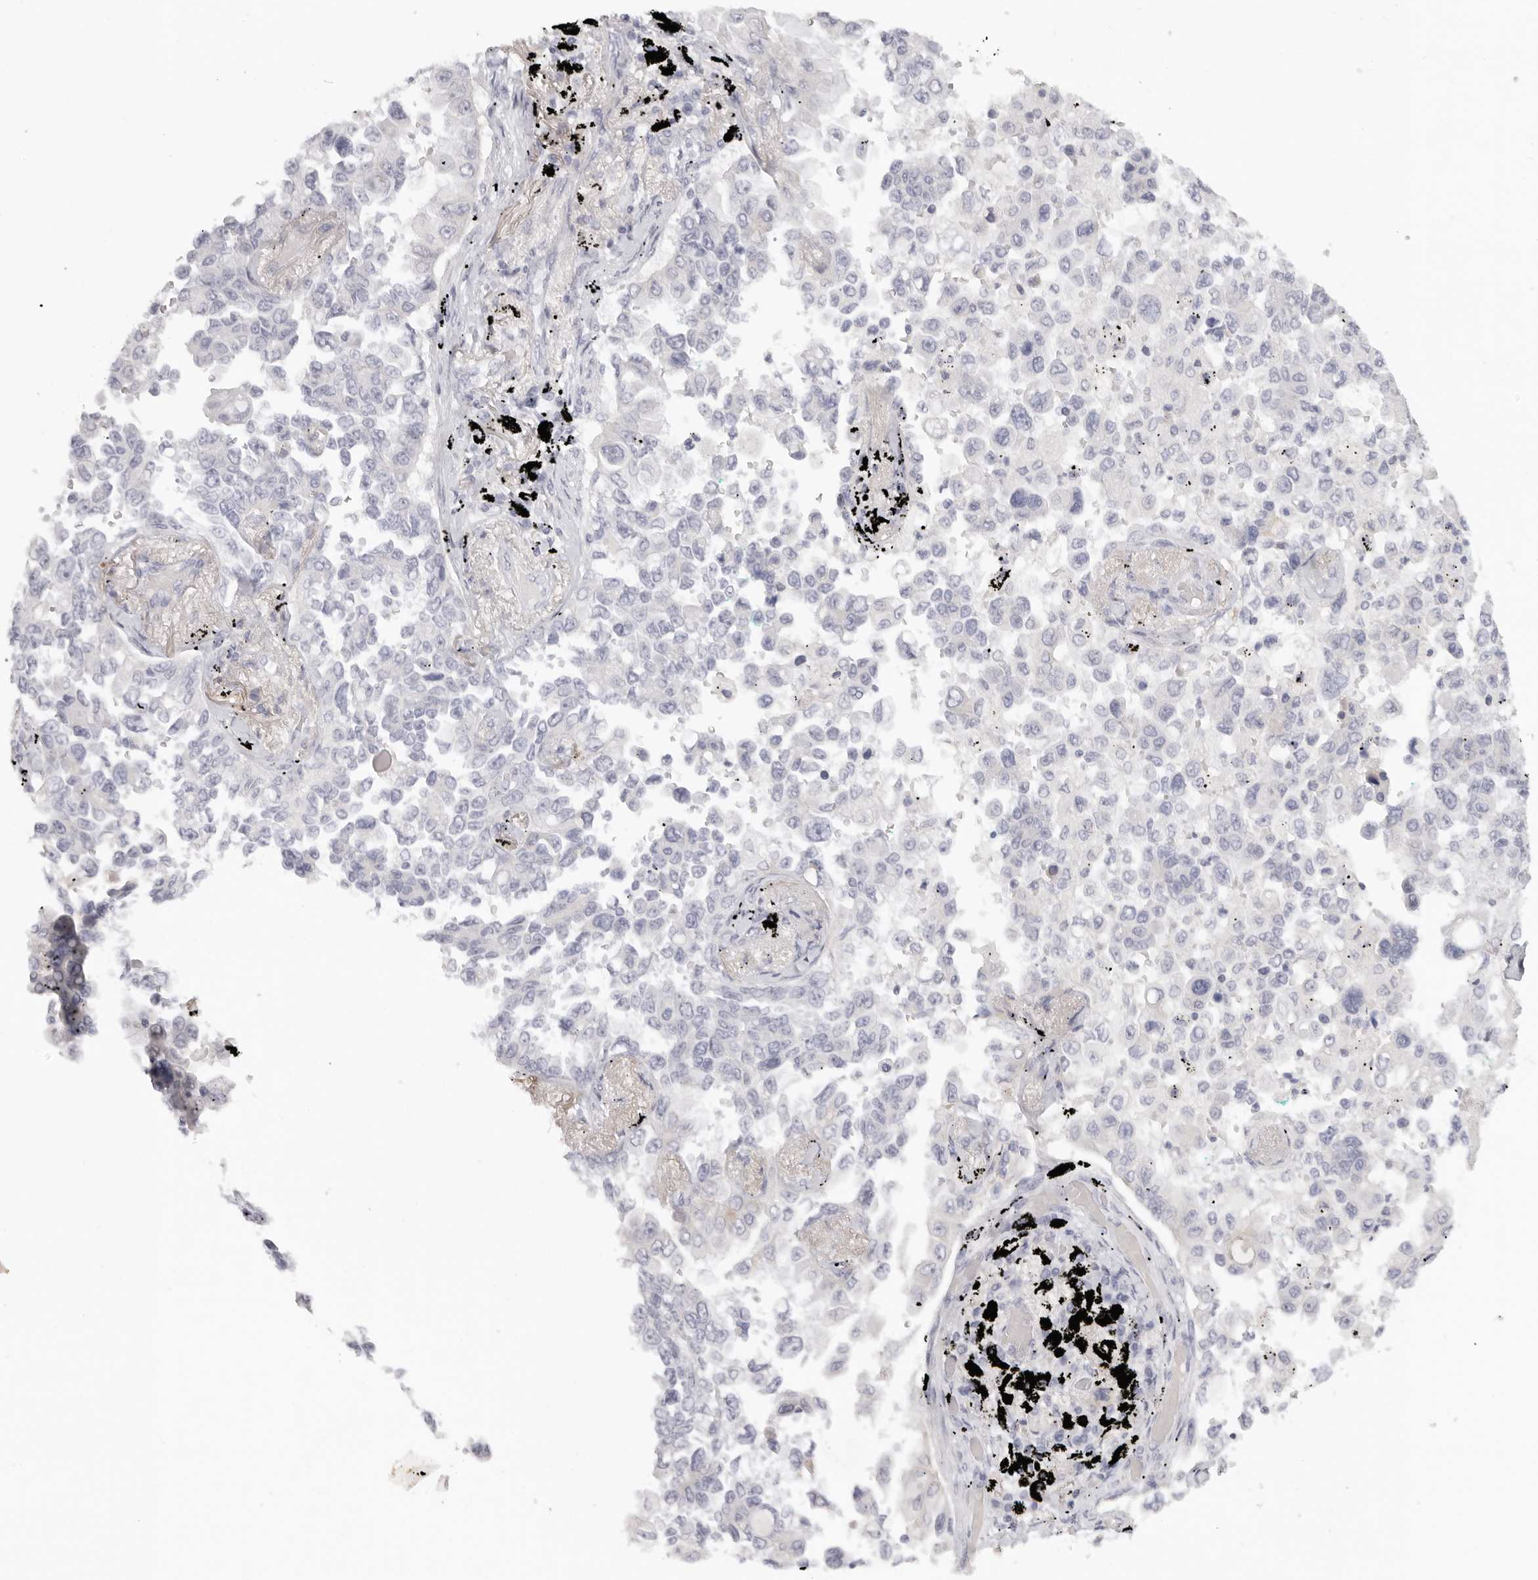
{"staining": {"intensity": "negative", "quantity": "none", "location": "none"}, "tissue": "lung cancer", "cell_type": "Tumor cells", "image_type": "cancer", "snomed": [{"axis": "morphology", "description": "Adenocarcinoma, NOS"}, {"axis": "topography", "description": "Lung"}], "caption": "Tumor cells show no significant expression in lung cancer.", "gene": "RXFP1", "patient": {"sex": "female", "age": 67}}